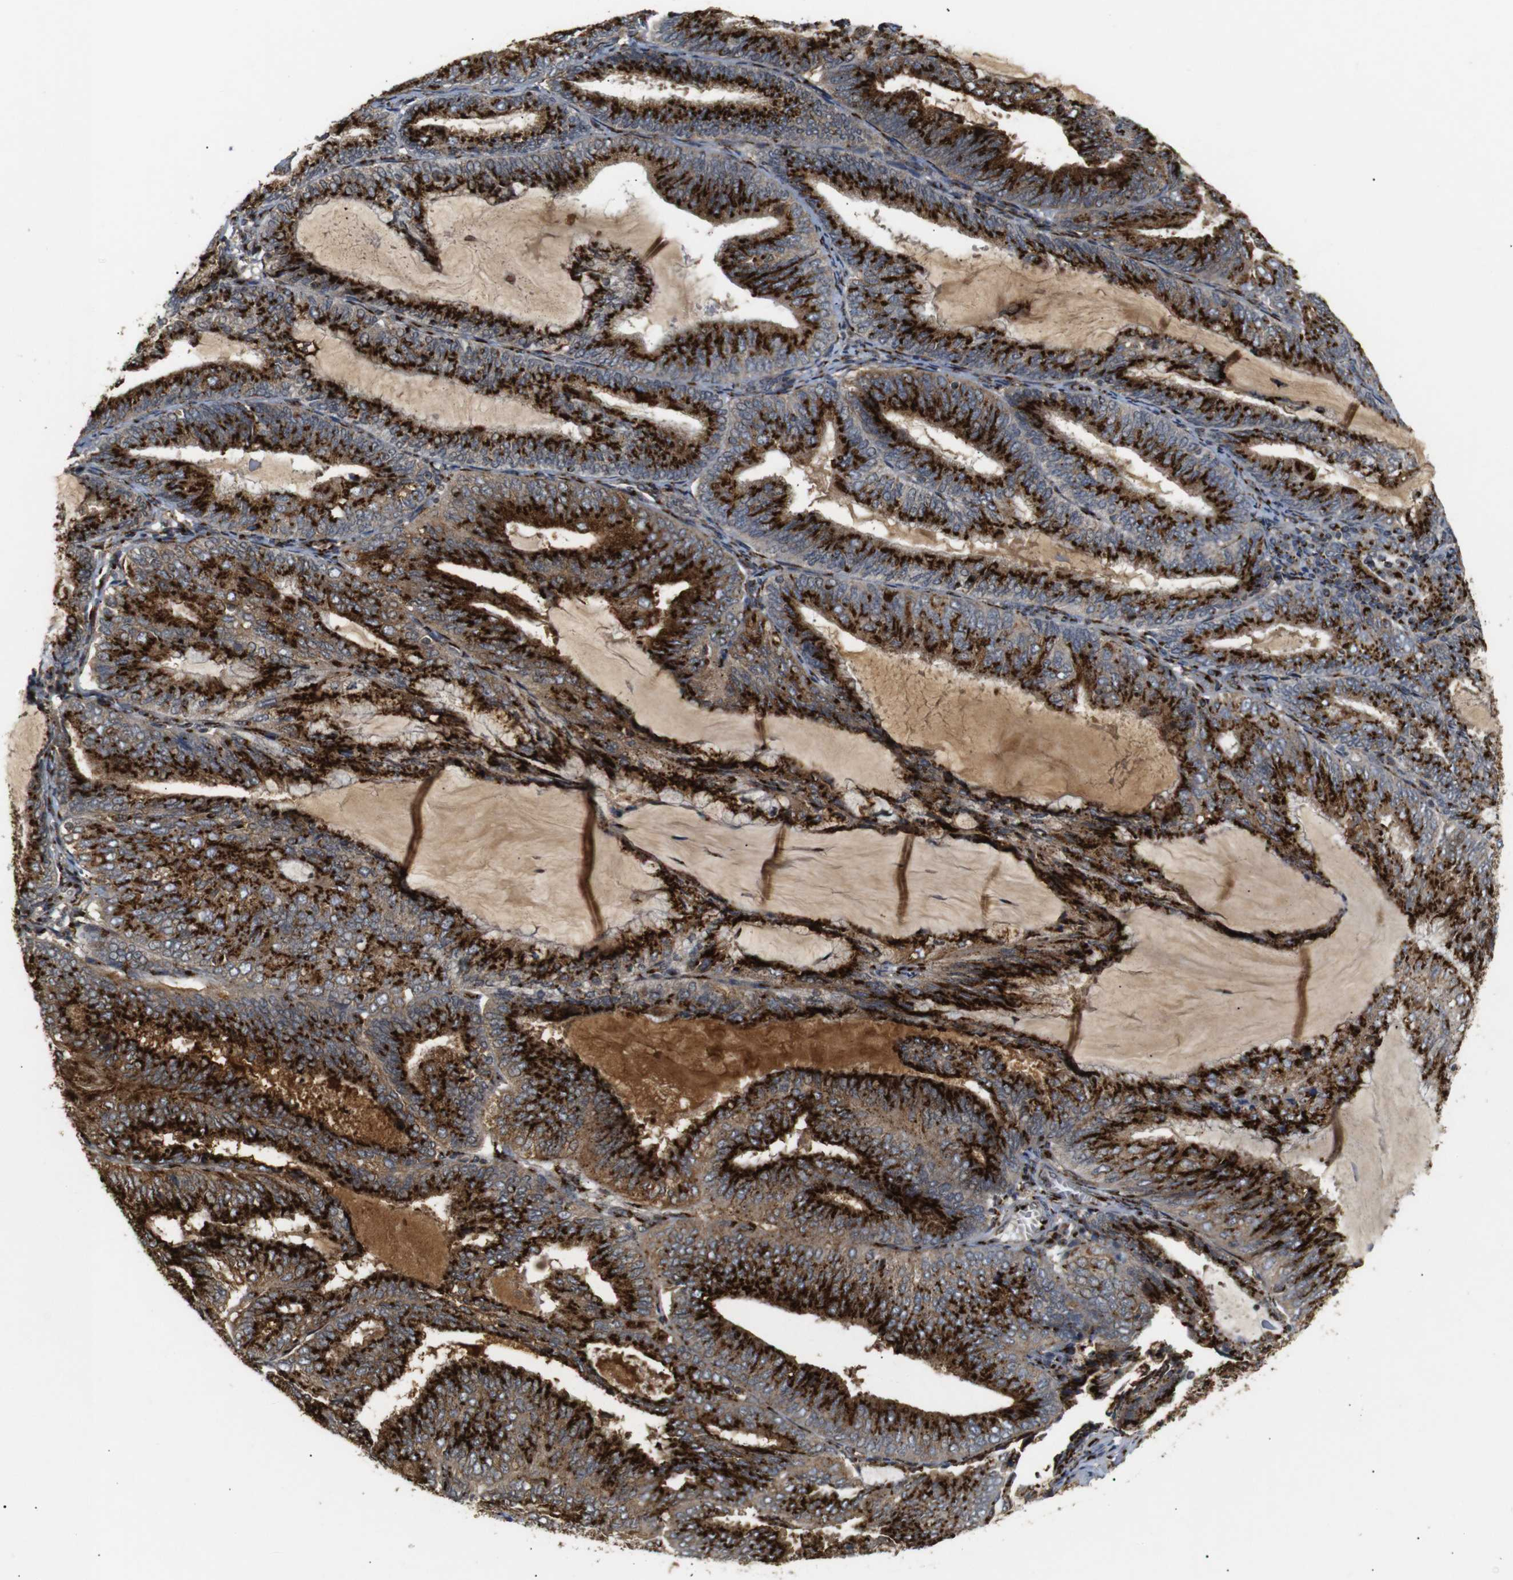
{"staining": {"intensity": "strong", "quantity": ">75%", "location": "cytoplasmic/membranous"}, "tissue": "endometrial cancer", "cell_type": "Tumor cells", "image_type": "cancer", "snomed": [{"axis": "morphology", "description": "Adenocarcinoma, NOS"}, {"axis": "topography", "description": "Endometrium"}], "caption": "About >75% of tumor cells in endometrial cancer reveal strong cytoplasmic/membranous protein positivity as visualized by brown immunohistochemical staining.", "gene": "TGOLN2", "patient": {"sex": "female", "age": 81}}